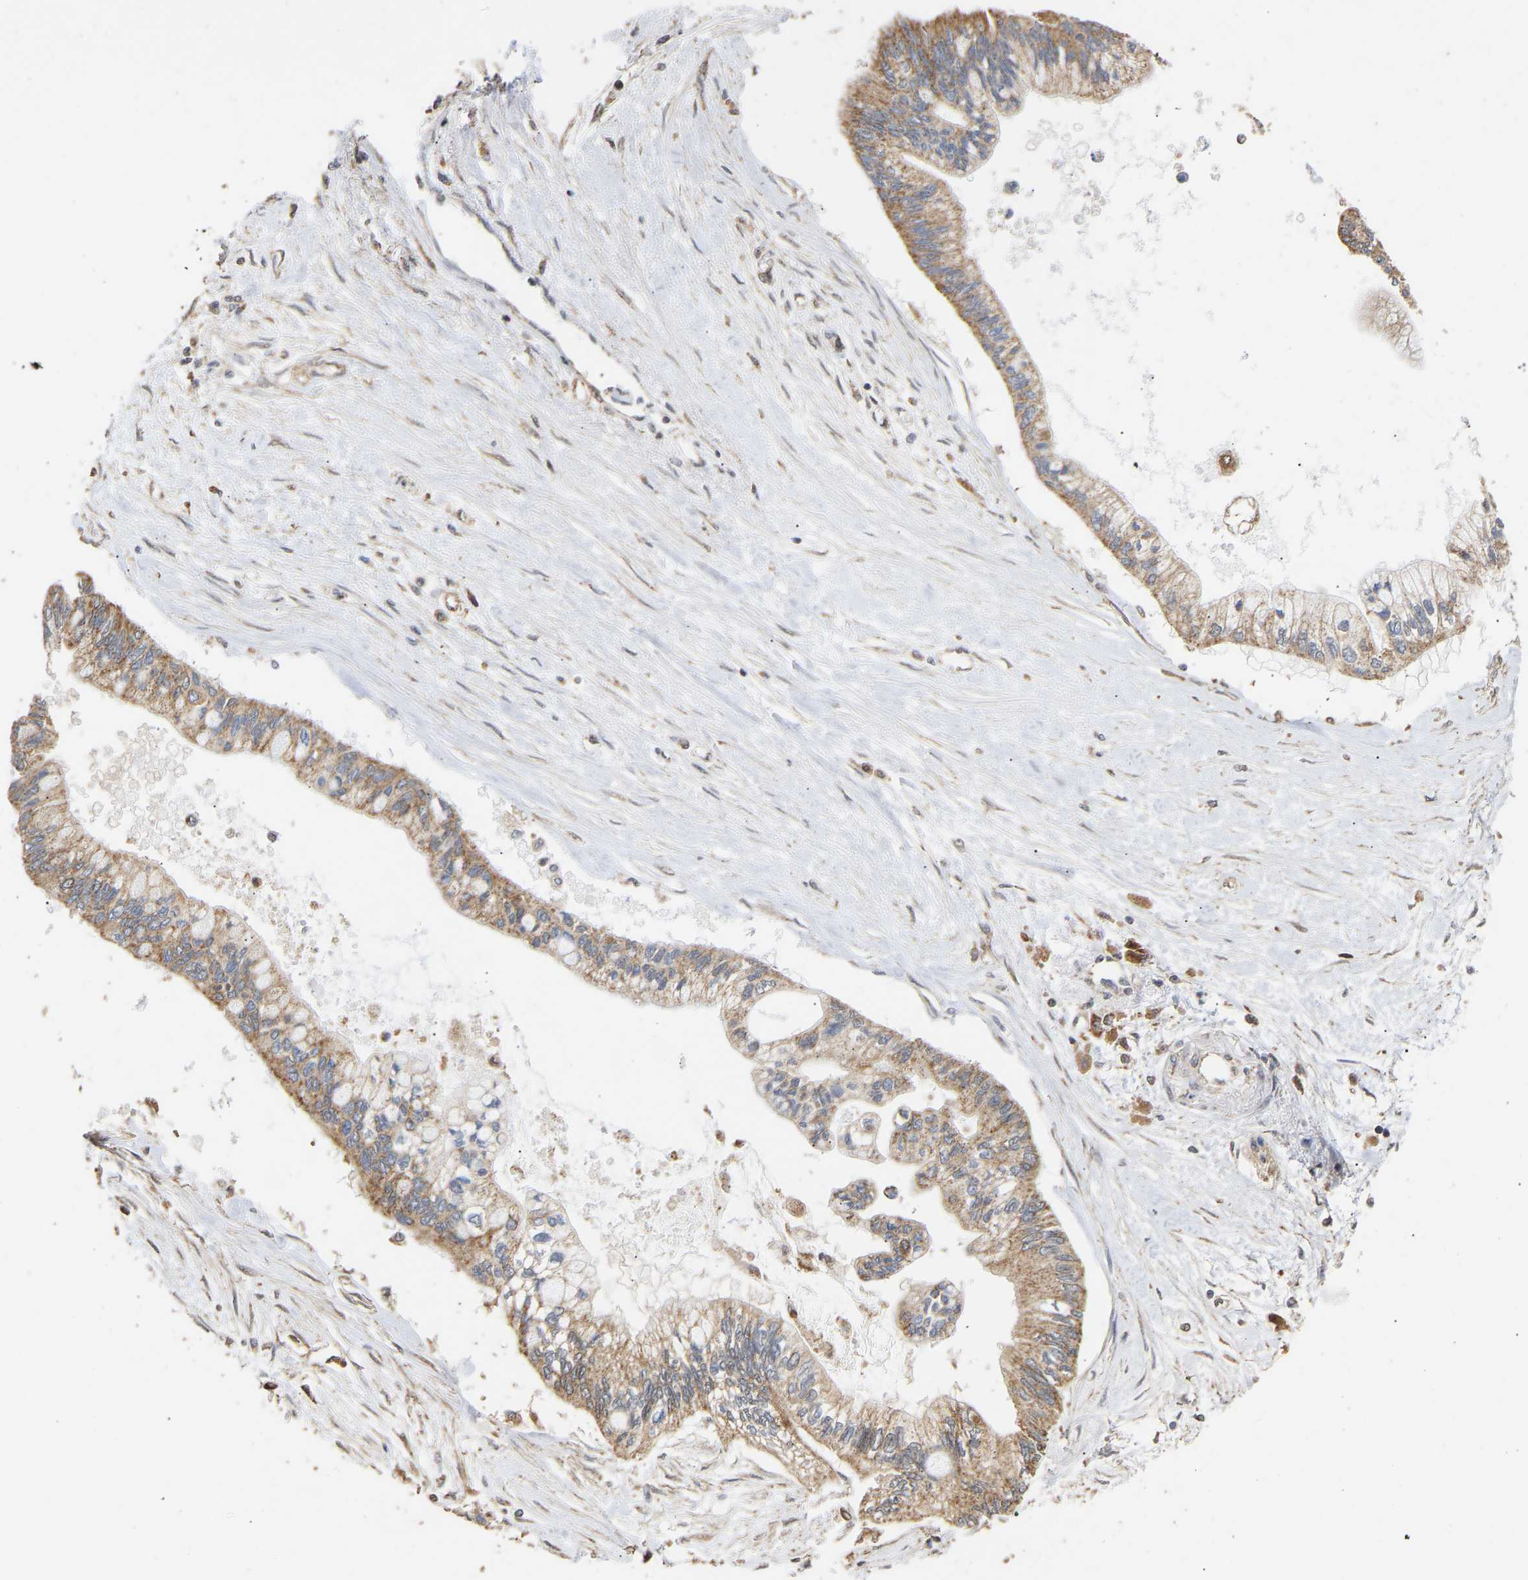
{"staining": {"intensity": "moderate", "quantity": ">75%", "location": "cytoplasmic/membranous"}, "tissue": "pancreatic cancer", "cell_type": "Tumor cells", "image_type": "cancer", "snomed": [{"axis": "morphology", "description": "Adenocarcinoma, NOS"}, {"axis": "topography", "description": "Pancreas"}], "caption": "IHC (DAB (3,3'-diaminobenzidine)) staining of human pancreatic cancer exhibits moderate cytoplasmic/membranous protein staining in approximately >75% of tumor cells.", "gene": "ZNF26", "patient": {"sex": "female", "age": 77}}